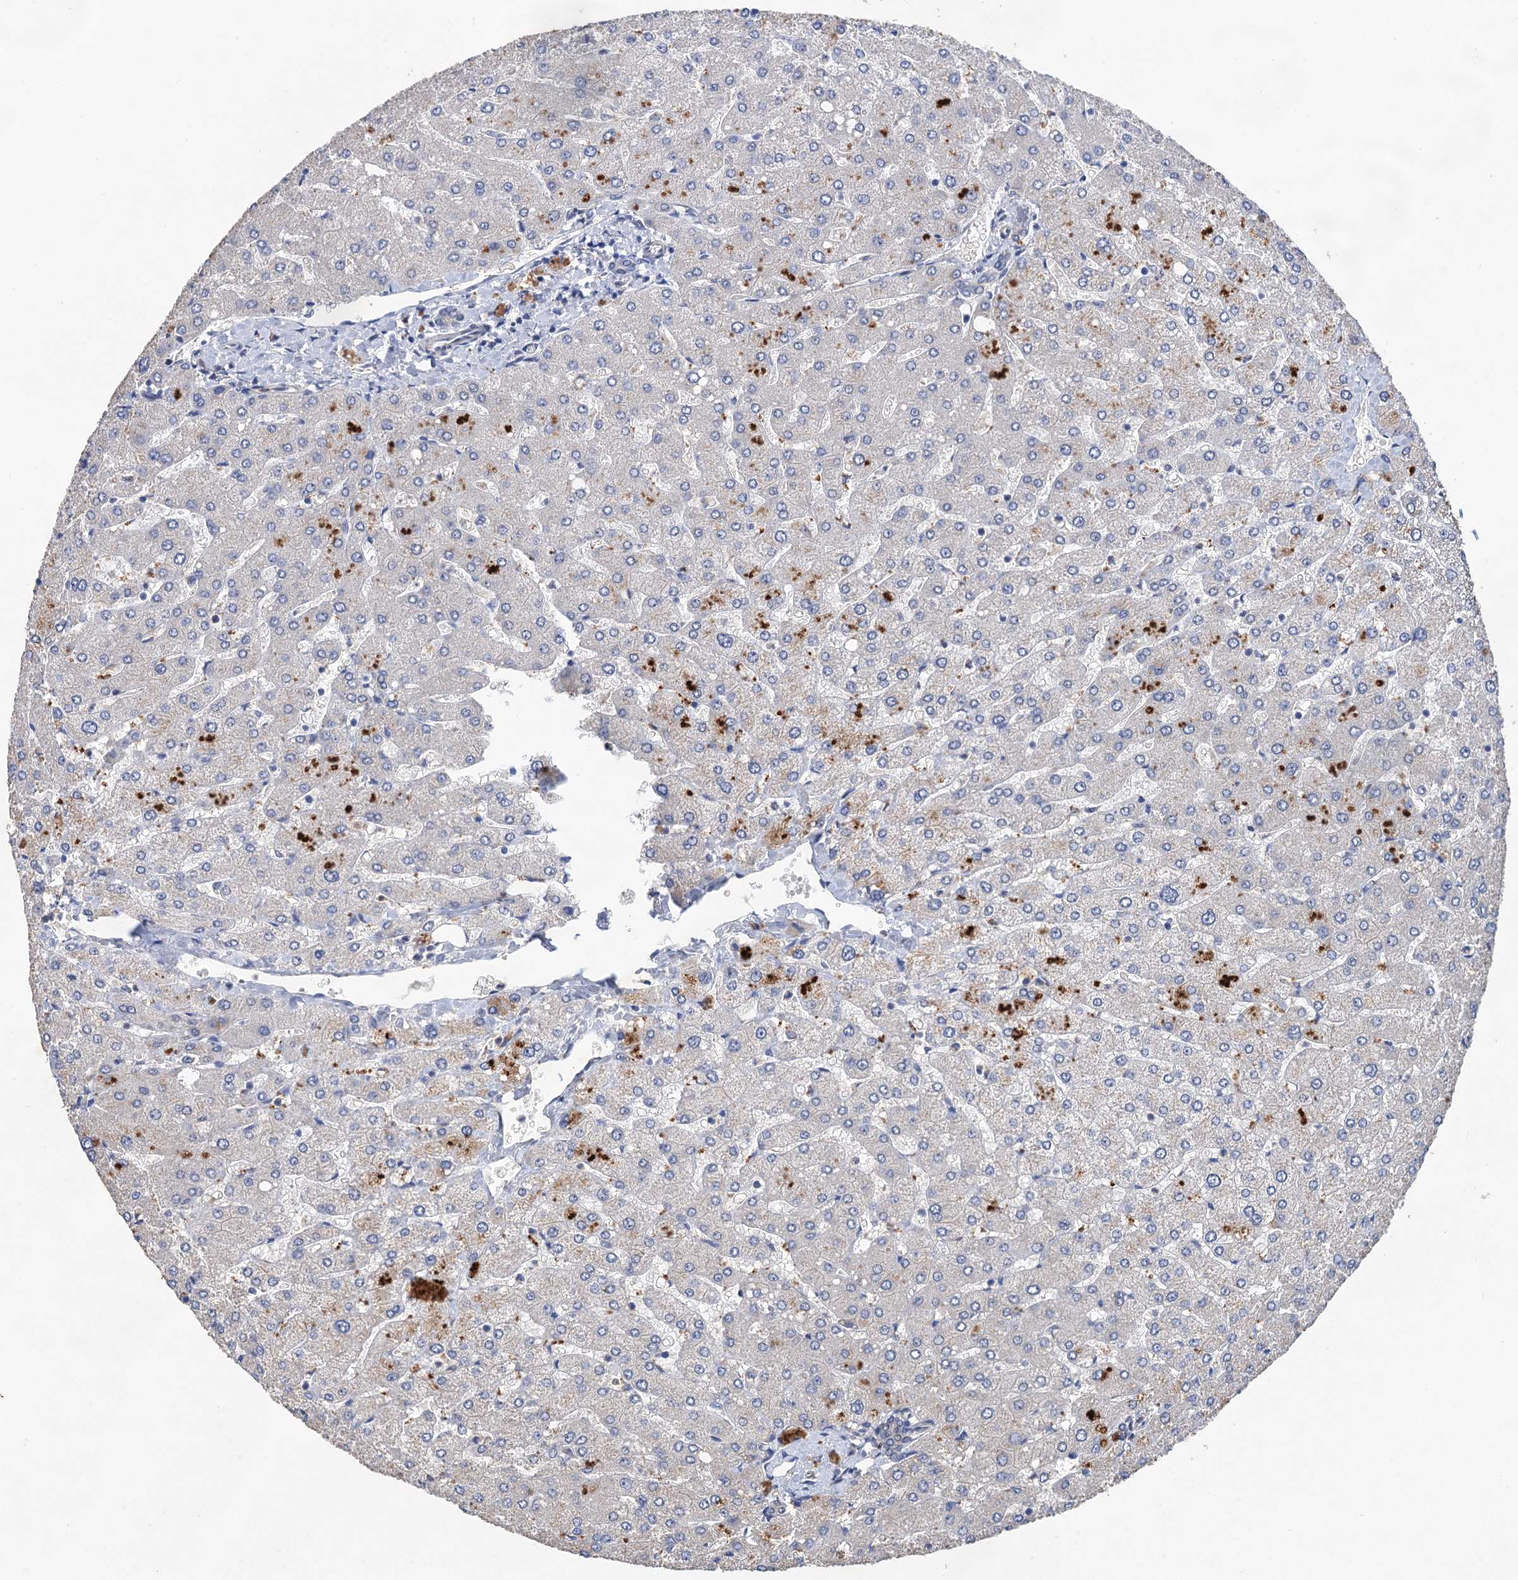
{"staining": {"intensity": "negative", "quantity": "none", "location": "none"}, "tissue": "liver", "cell_type": "Cholangiocytes", "image_type": "normal", "snomed": [{"axis": "morphology", "description": "Normal tissue, NOS"}, {"axis": "topography", "description": "Liver"}], "caption": "Immunohistochemistry photomicrograph of benign liver: liver stained with DAB (3,3'-diaminobenzidine) shows no significant protein positivity in cholangiocytes. The staining is performed using DAB brown chromogen with nuclei counter-stained in using hematoxylin.", "gene": "TMEM39B", "patient": {"sex": "male", "age": 55}}